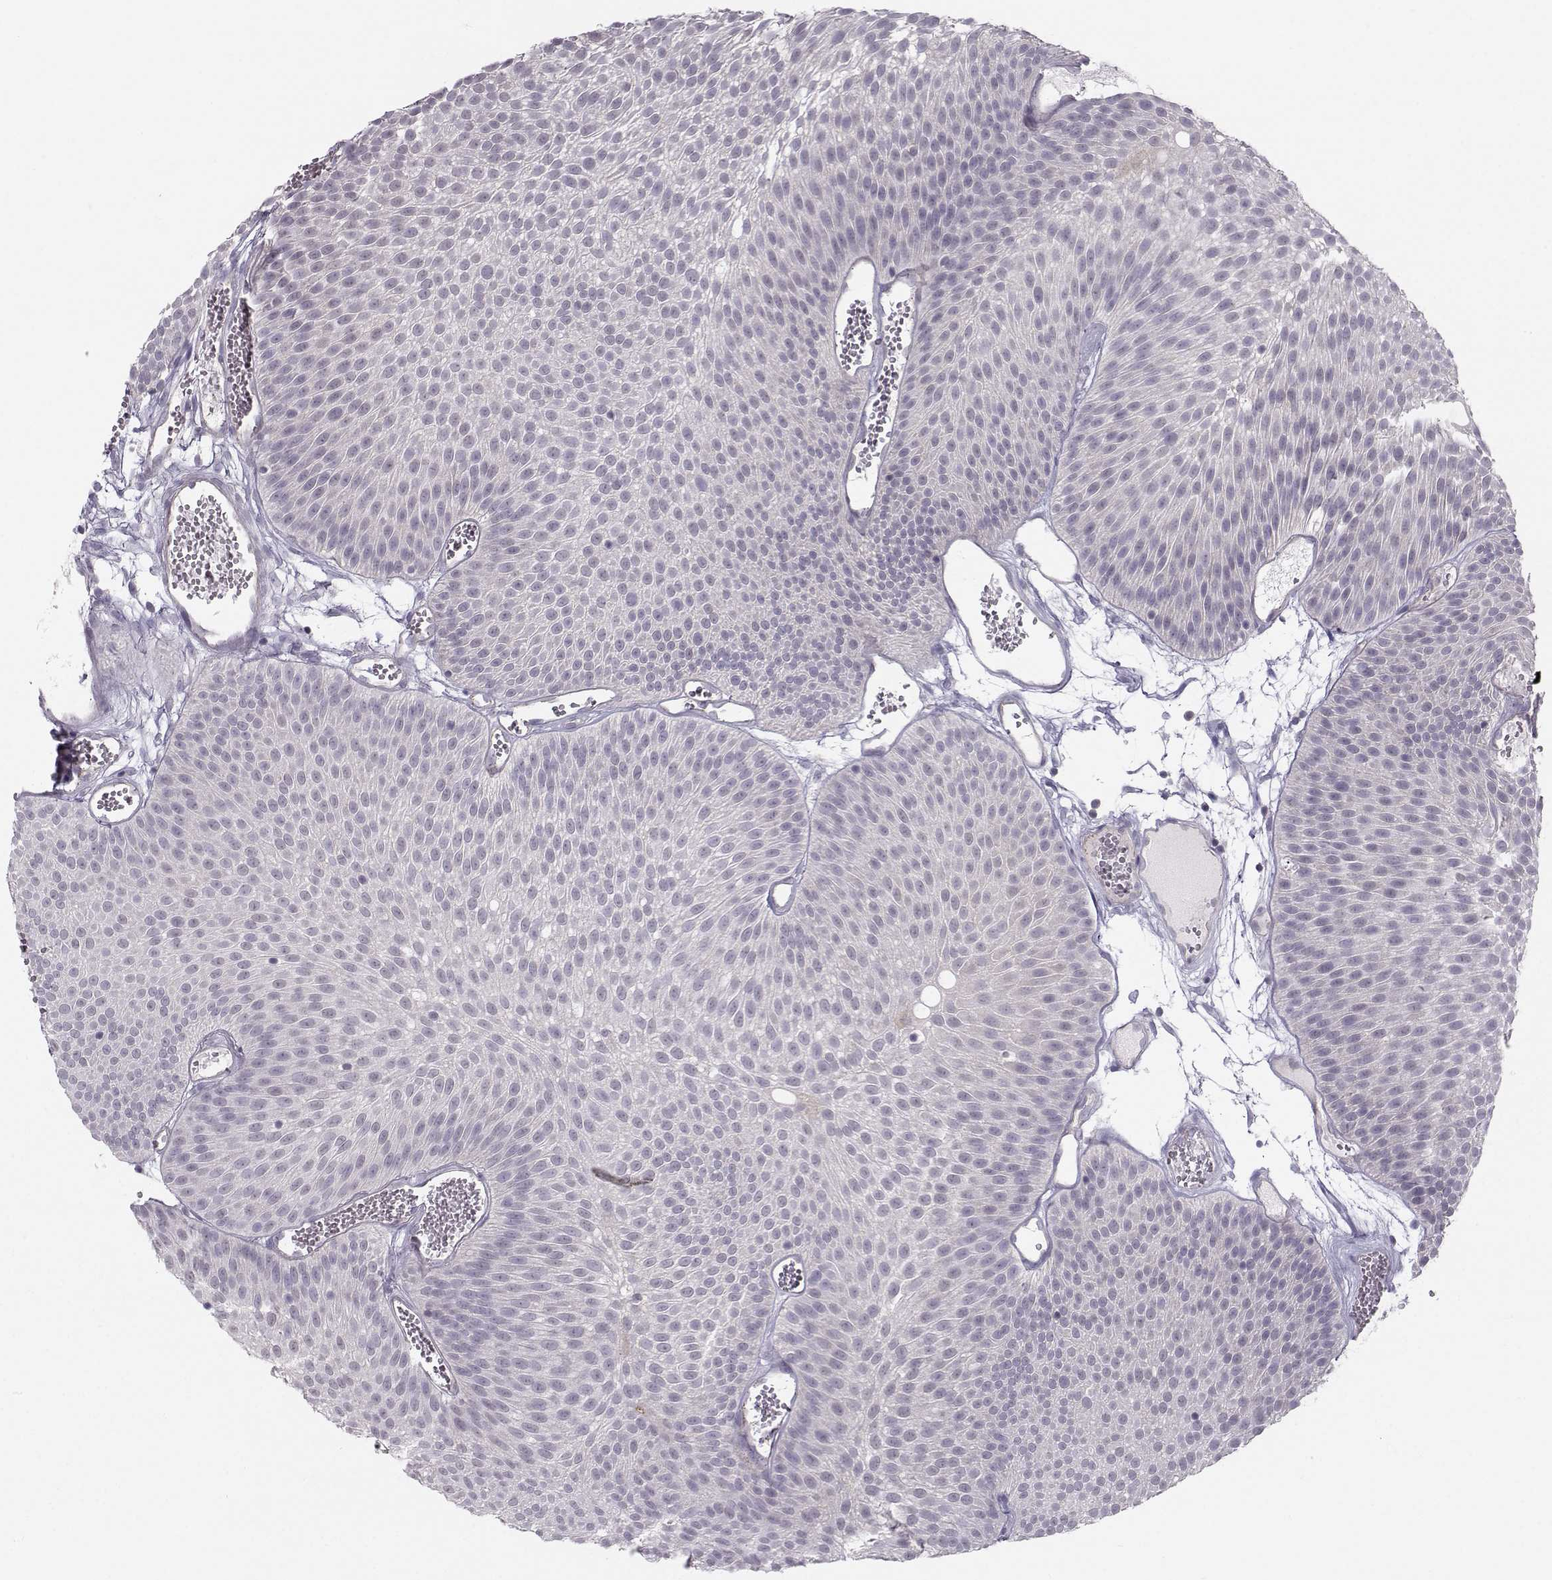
{"staining": {"intensity": "weak", "quantity": "<25%", "location": "cytoplasmic/membranous"}, "tissue": "urothelial cancer", "cell_type": "Tumor cells", "image_type": "cancer", "snomed": [{"axis": "morphology", "description": "Urothelial carcinoma, Low grade"}, {"axis": "topography", "description": "Urinary bladder"}], "caption": "IHC of human urothelial cancer shows no positivity in tumor cells.", "gene": "MAST1", "patient": {"sex": "male", "age": 52}}